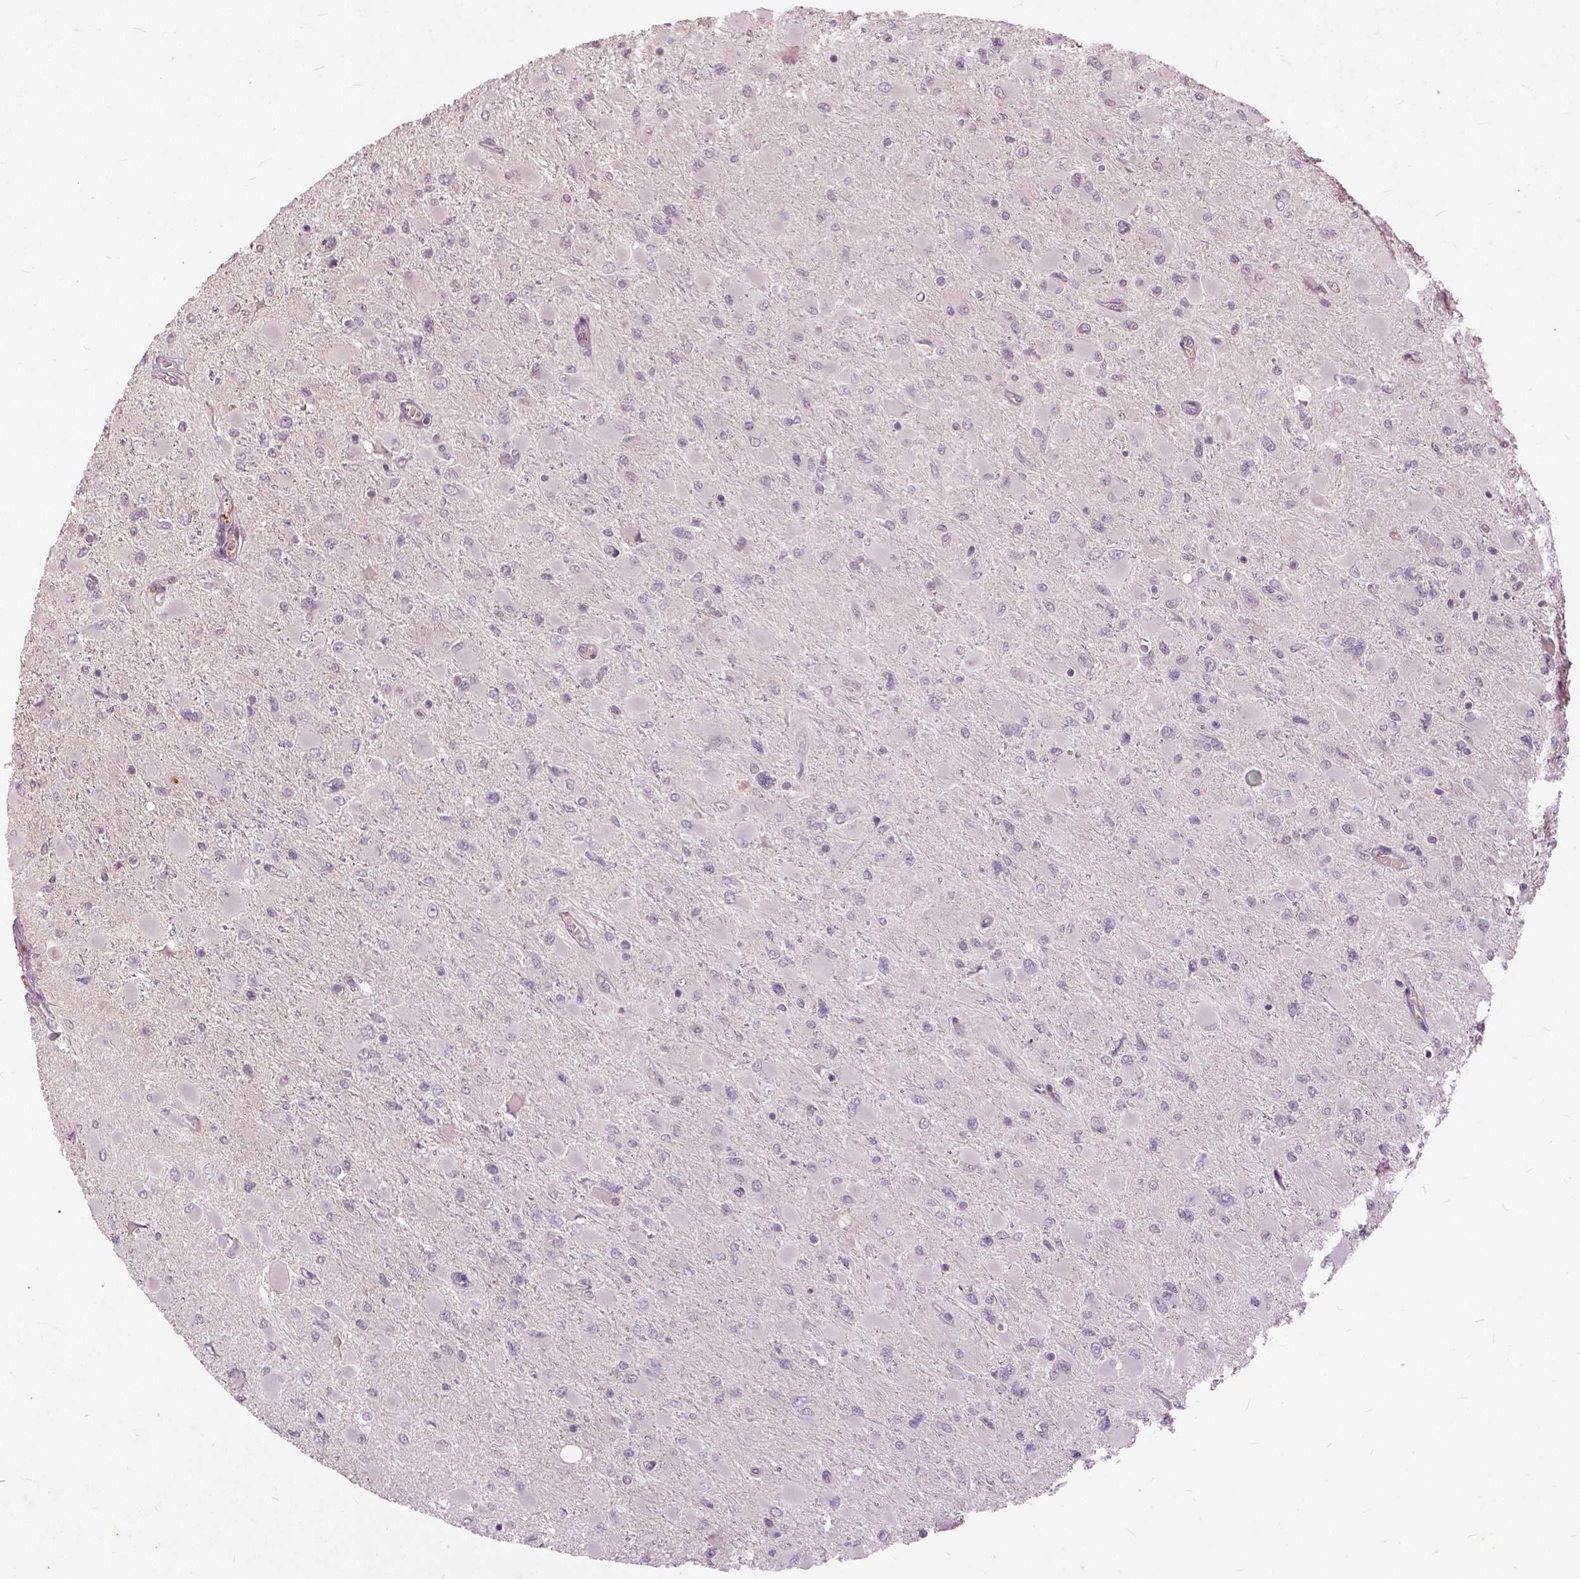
{"staining": {"intensity": "negative", "quantity": "none", "location": "none"}, "tissue": "glioma", "cell_type": "Tumor cells", "image_type": "cancer", "snomed": [{"axis": "morphology", "description": "Glioma, malignant, High grade"}, {"axis": "topography", "description": "Cerebral cortex"}], "caption": "Immunohistochemistry (IHC) photomicrograph of neoplastic tissue: human glioma stained with DAB (3,3'-diaminobenzidine) exhibits no significant protein staining in tumor cells.", "gene": "ANGPTL4", "patient": {"sex": "female", "age": 36}}